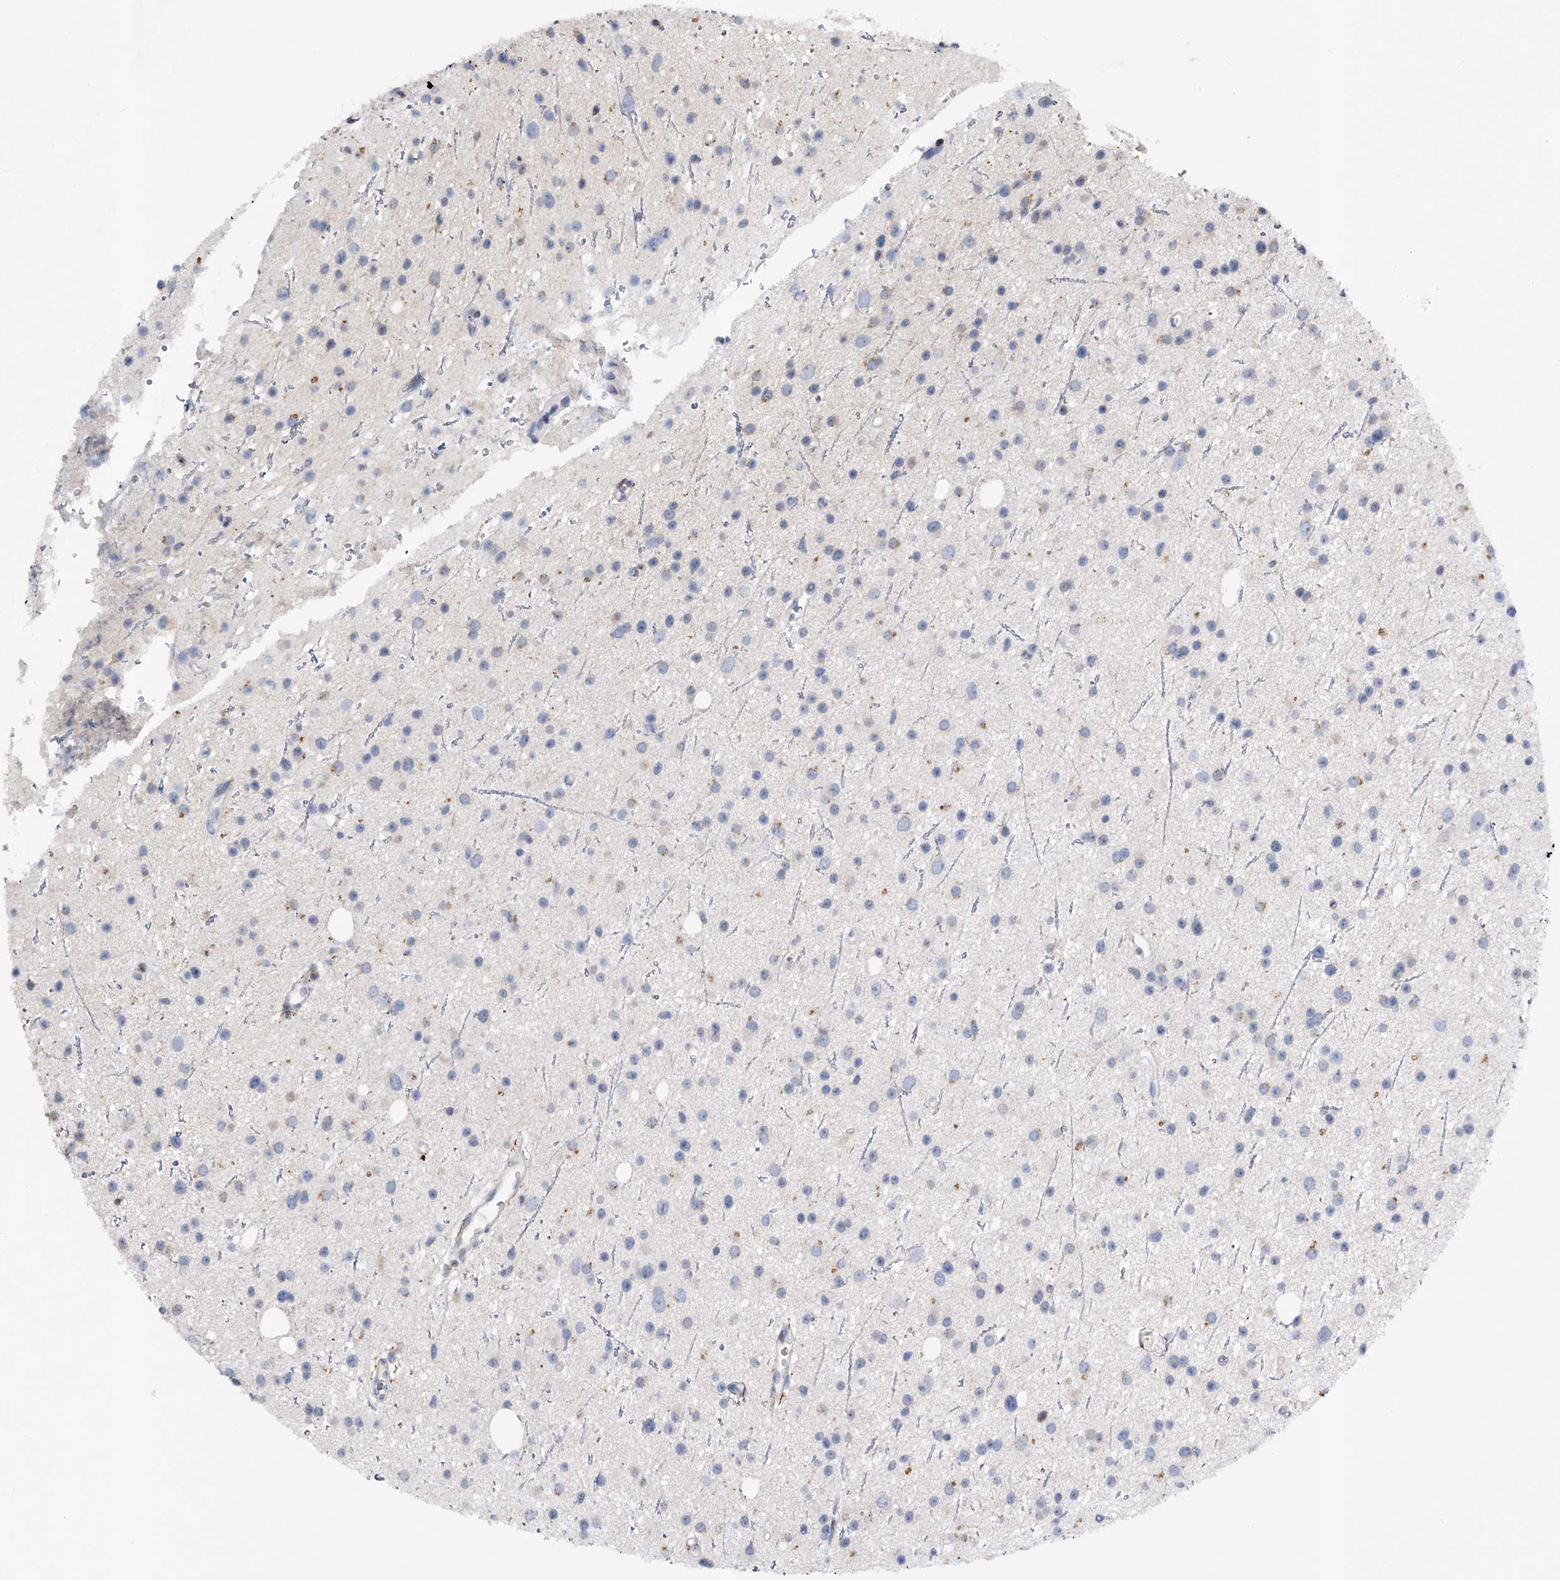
{"staining": {"intensity": "negative", "quantity": "none", "location": "none"}, "tissue": "glioma", "cell_type": "Tumor cells", "image_type": "cancer", "snomed": [{"axis": "morphology", "description": "Glioma, malignant, Low grade"}, {"axis": "topography", "description": "Cerebral cortex"}], "caption": "The immunohistochemistry (IHC) photomicrograph has no significant expression in tumor cells of glioma tissue. The staining is performed using DAB (3,3'-diaminobenzidine) brown chromogen with nuclei counter-stained in using hematoxylin.", "gene": "RWDD2A", "patient": {"sex": "female", "age": 39}}